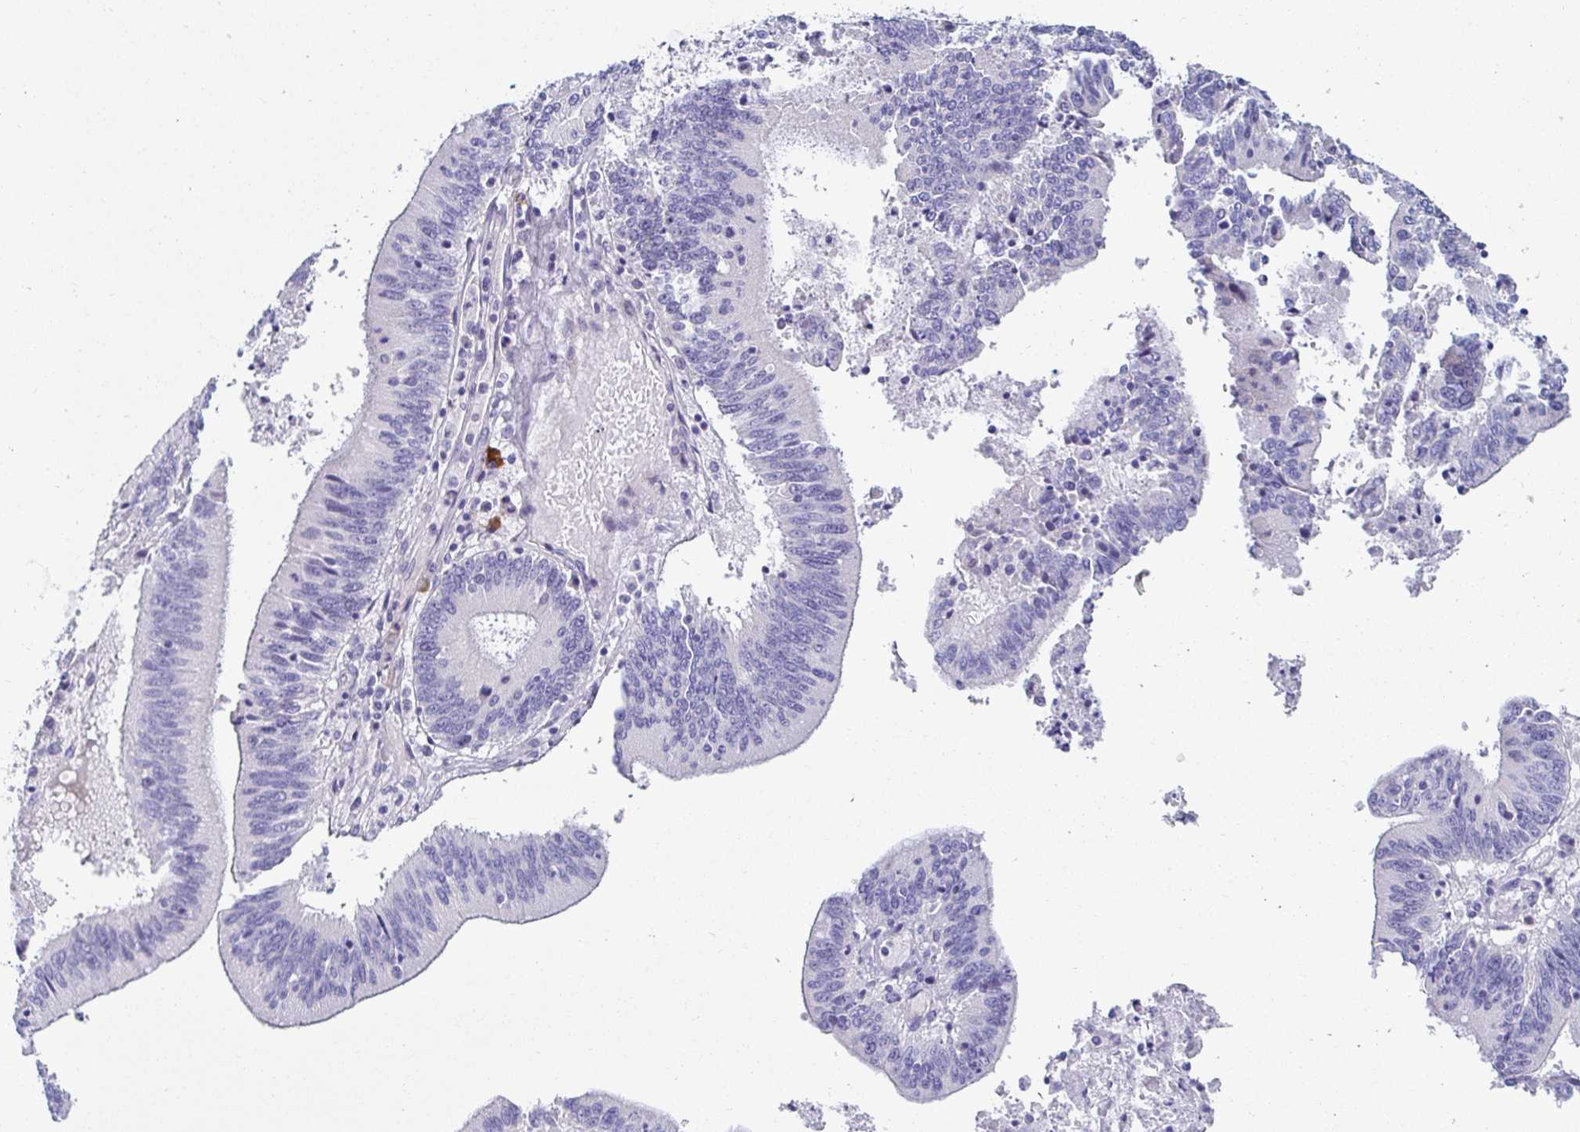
{"staining": {"intensity": "negative", "quantity": "none", "location": "none"}, "tissue": "stomach cancer", "cell_type": "Tumor cells", "image_type": "cancer", "snomed": [{"axis": "morphology", "description": "Adenocarcinoma, NOS"}, {"axis": "topography", "description": "Stomach, upper"}], "caption": "Immunohistochemistry photomicrograph of neoplastic tissue: human stomach cancer stained with DAB demonstrates no significant protein positivity in tumor cells.", "gene": "C4orf17", "patient": {"sex": "male", "age": 68}}